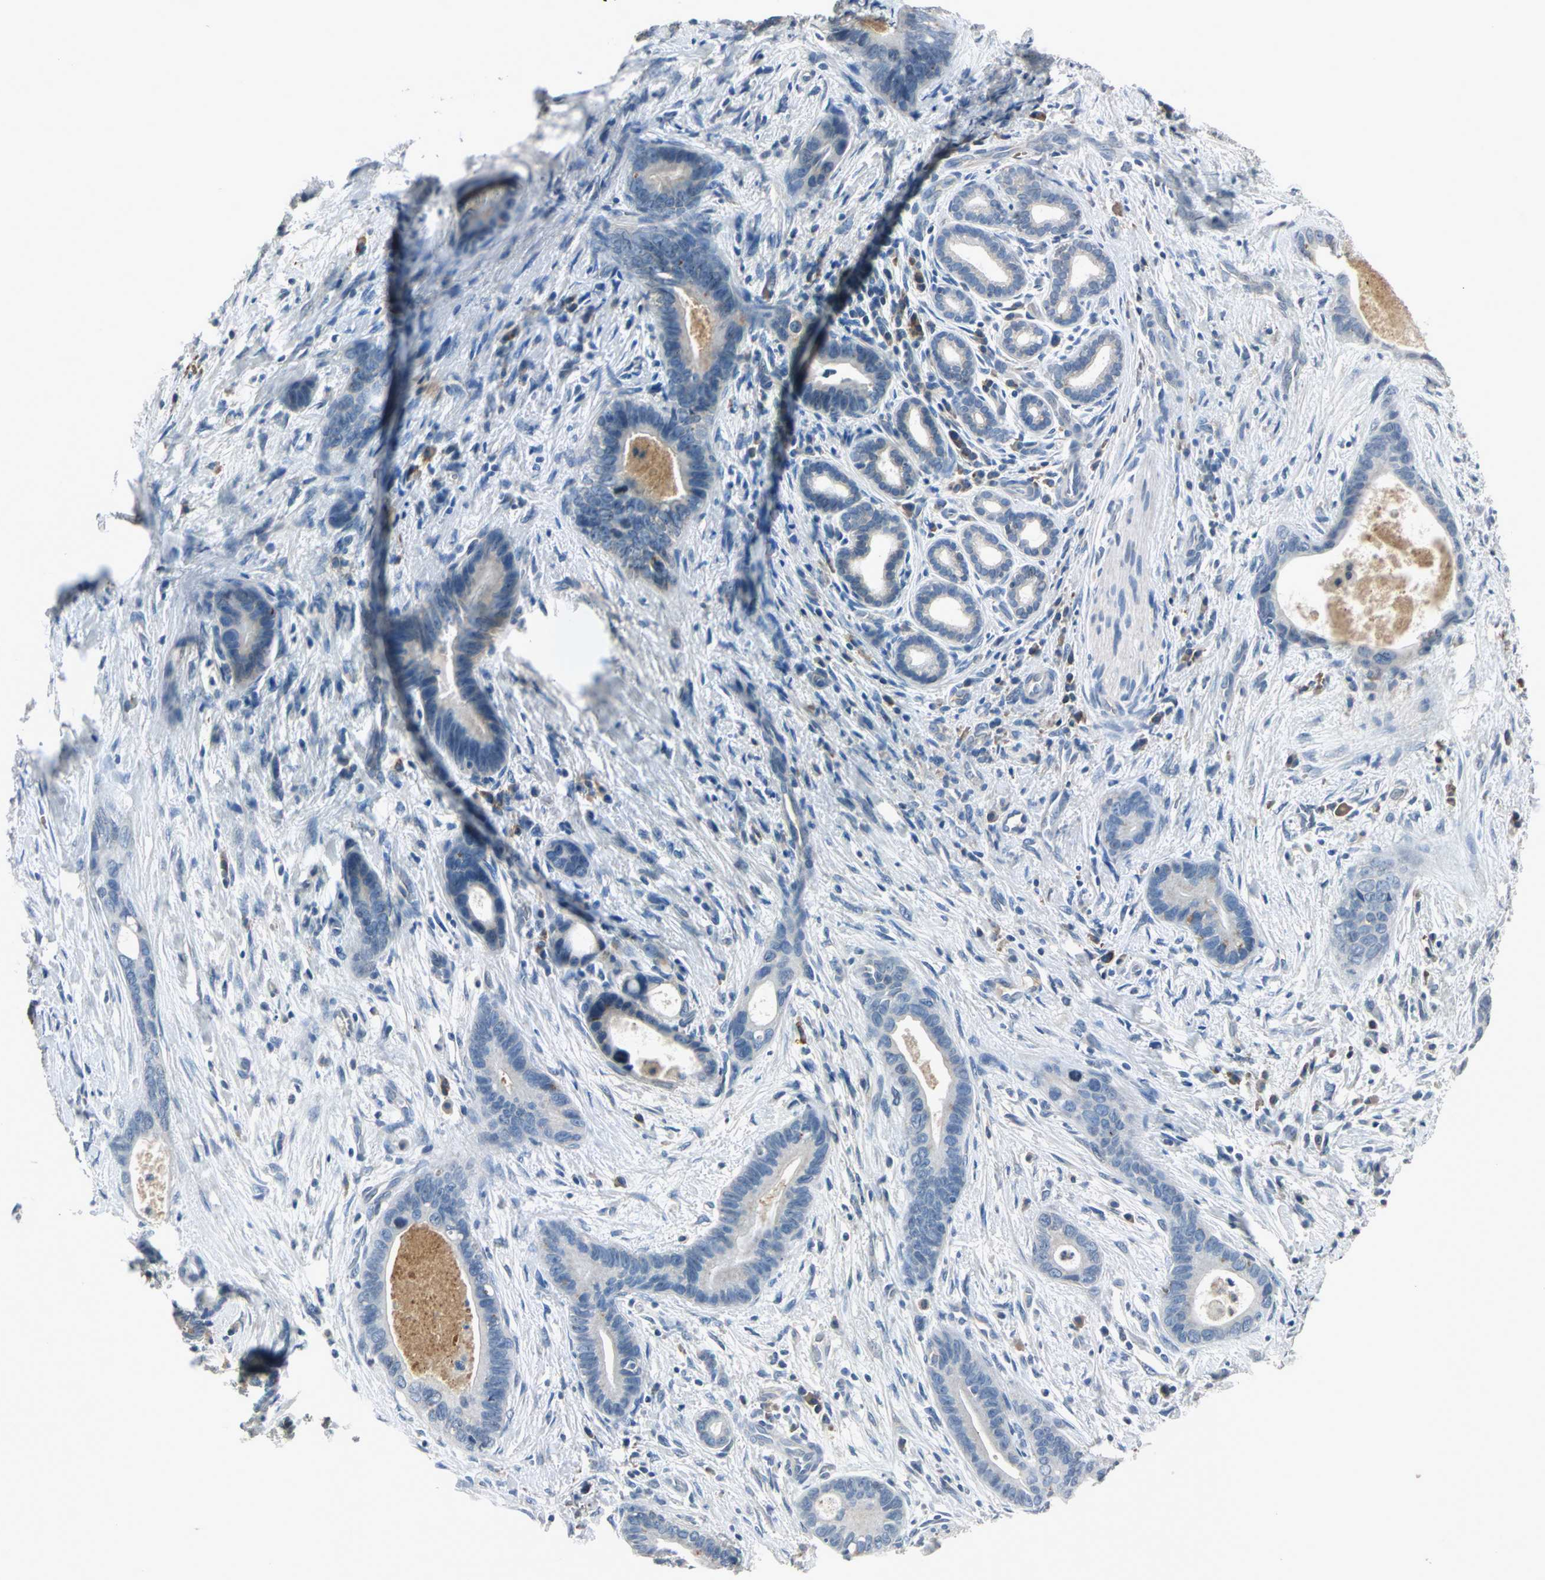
{"staining": {"intensity": "negative", "quantity": "none", "location": "none"}, "tissue": "liver cancer", "cell_type": "Tumor cells", "image_type": "cancer", "snomed": [{"axis": "morphology", "description": "Cholangiocarcinoma"}, {"axis": "topography", "description": "Liver"}], "caption": "Tumor cells are negative for brown protein staining in cholangiocarcinoma (liver).", "gene": "SLC2A13", "patient": {"sex": "female", "age": 55}}